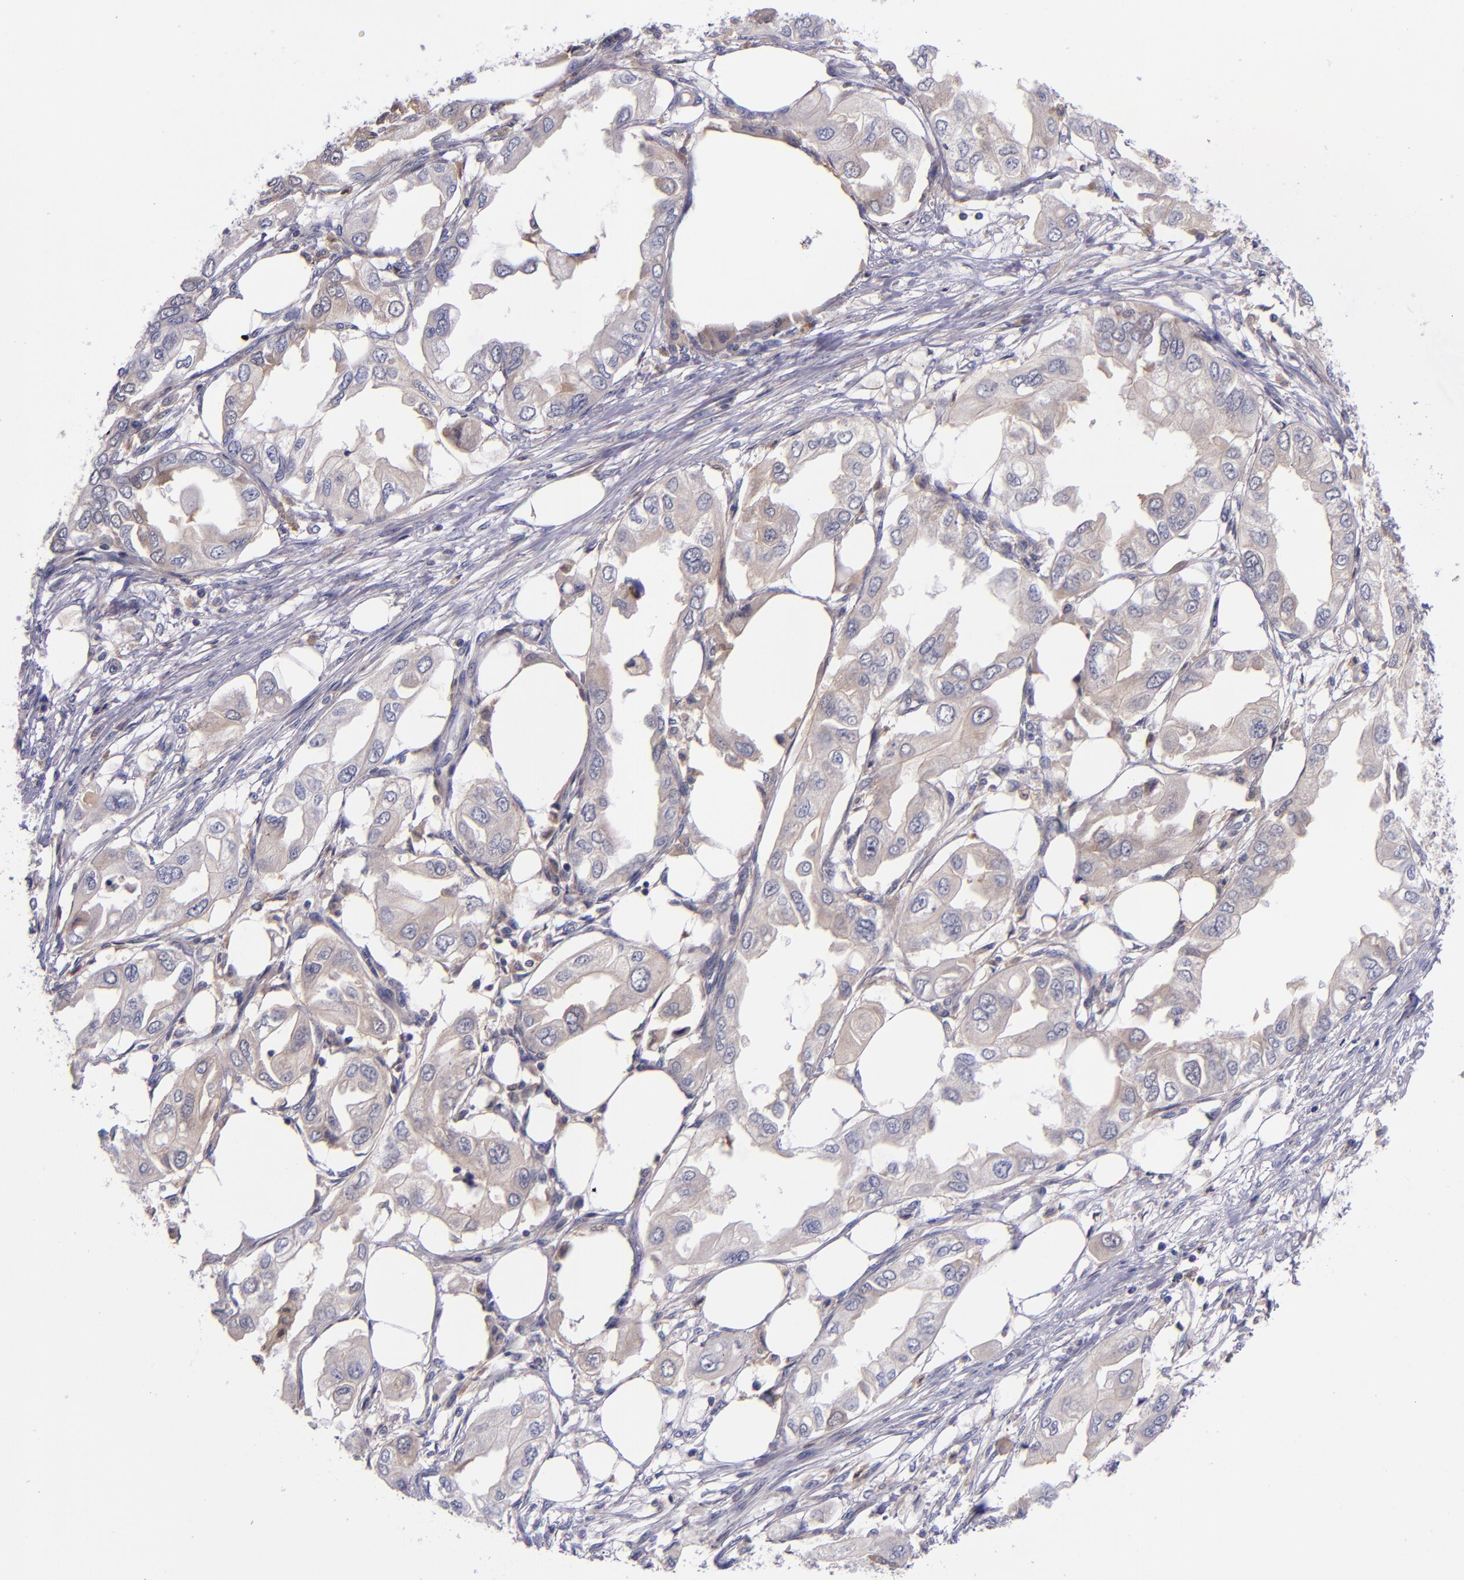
{"staining": {"intensity": "weak", "quantity": ">75%", "location": "cytoplasmic/membranous"}, "tissue": "endometrial cancer", "cell_type": "Tumor cells", "image_type": "cancer", "snomed": [{"axis": "morphology", "description": "Adenocarcinoma, NOS"}, {"axis": "topography", "description": "Endometrium"}], "caption": "Brown immunohistochemical staining in endometrial cancer (adenocarcinoma) displays weak cytoplasmic/membranous expression in approximately >75% of tumor cells.", "gene": "RBP4", "patient": {"sex": "female", "age": 67}}